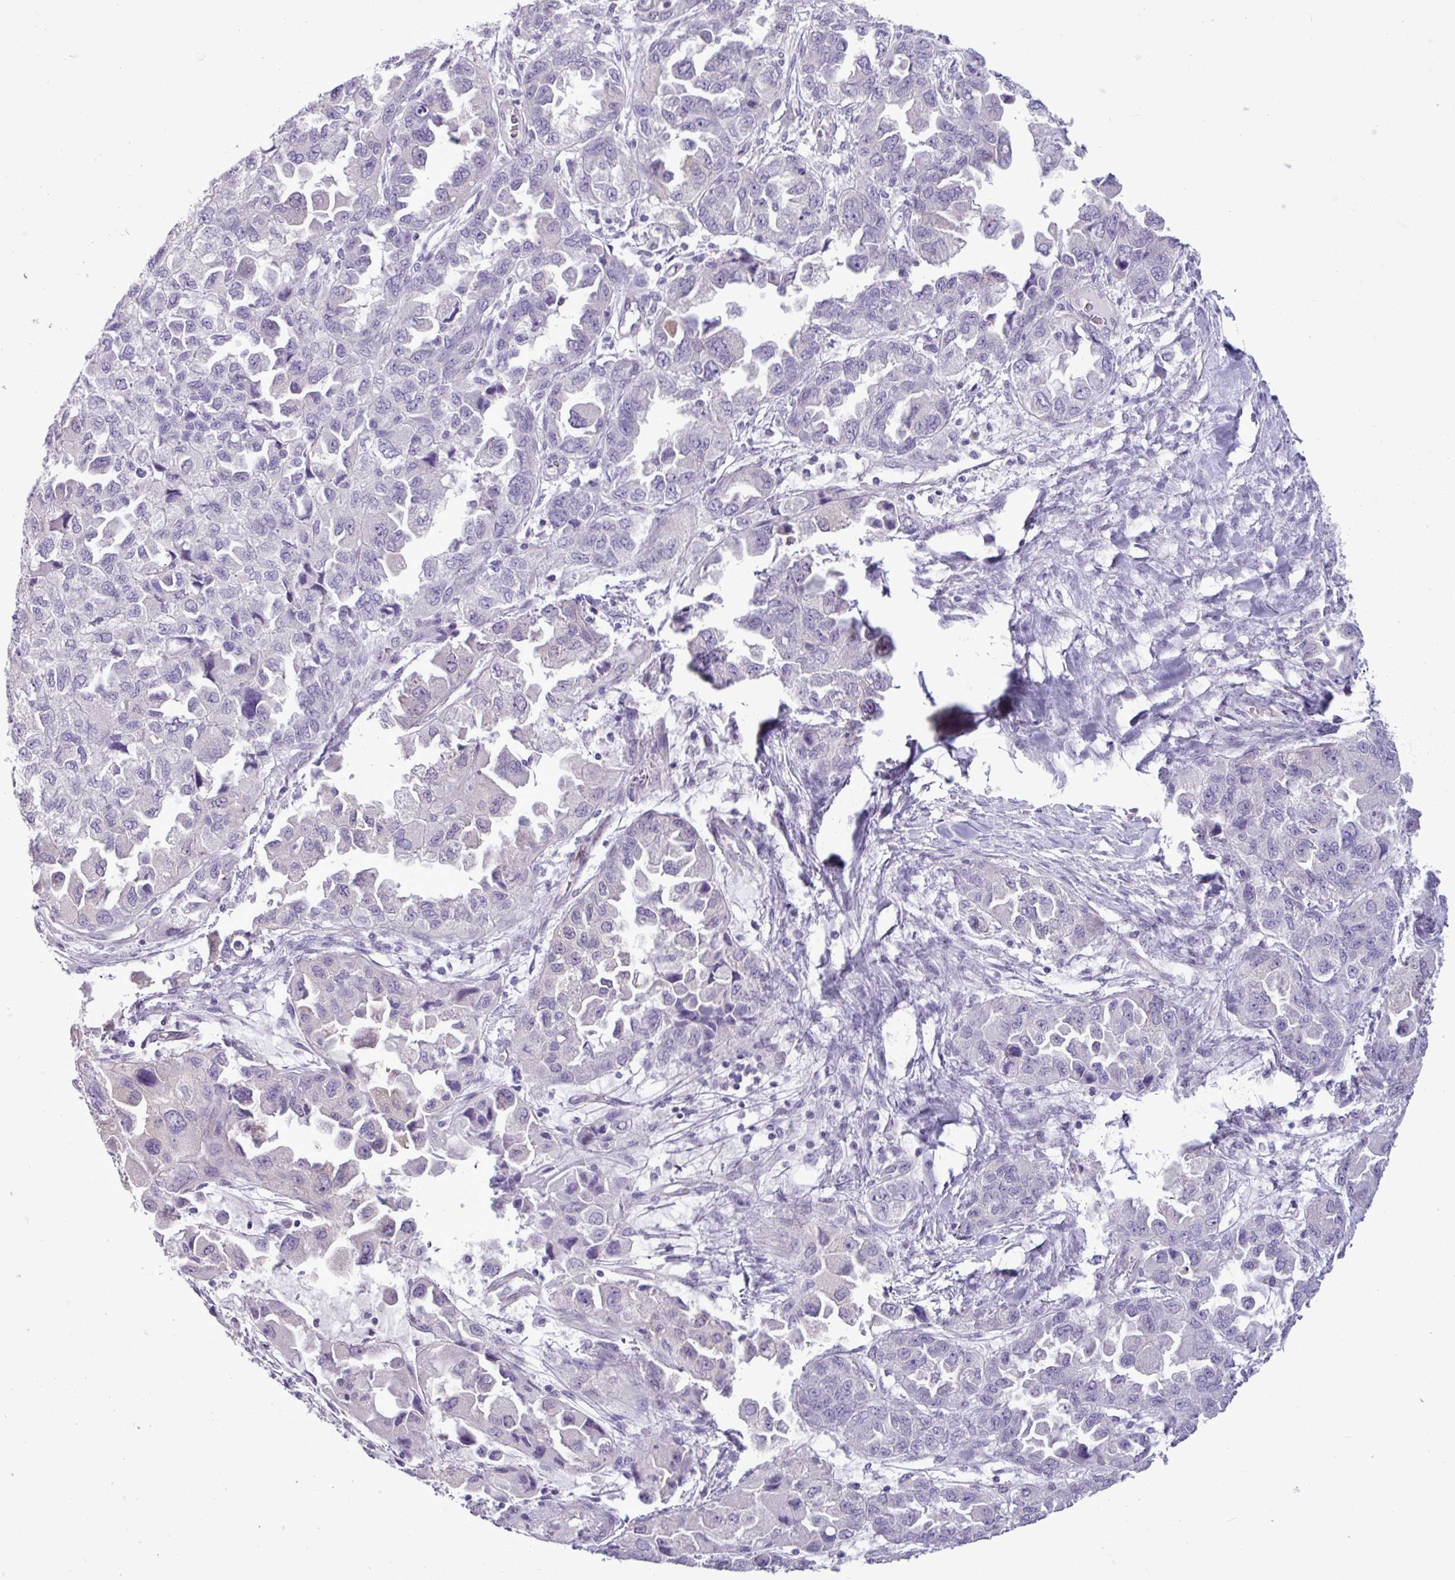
{"staining": {"intensity": "negative", "quantity": "none", "location": "none"}, "tissue": "ovarian cancer", "cell_type": "Tumor cells", "image_type": "cancer", "snomed": [{"axis": "morphology", "description": "Cystadenocarcinoma, serous, NOS"}, {"axis": "topography", "description": "Ovary"}], "caption": "An image of ovarian serous cystadenocarcinoma stained for a protein exhibits no brown staining in tumor cells. (DAB (3,3'-diaminobenzidine) IHC with hematoxylin counter stain).", "gene": "TMEM178A", "patient": {"sex": "female", "age": 84}}